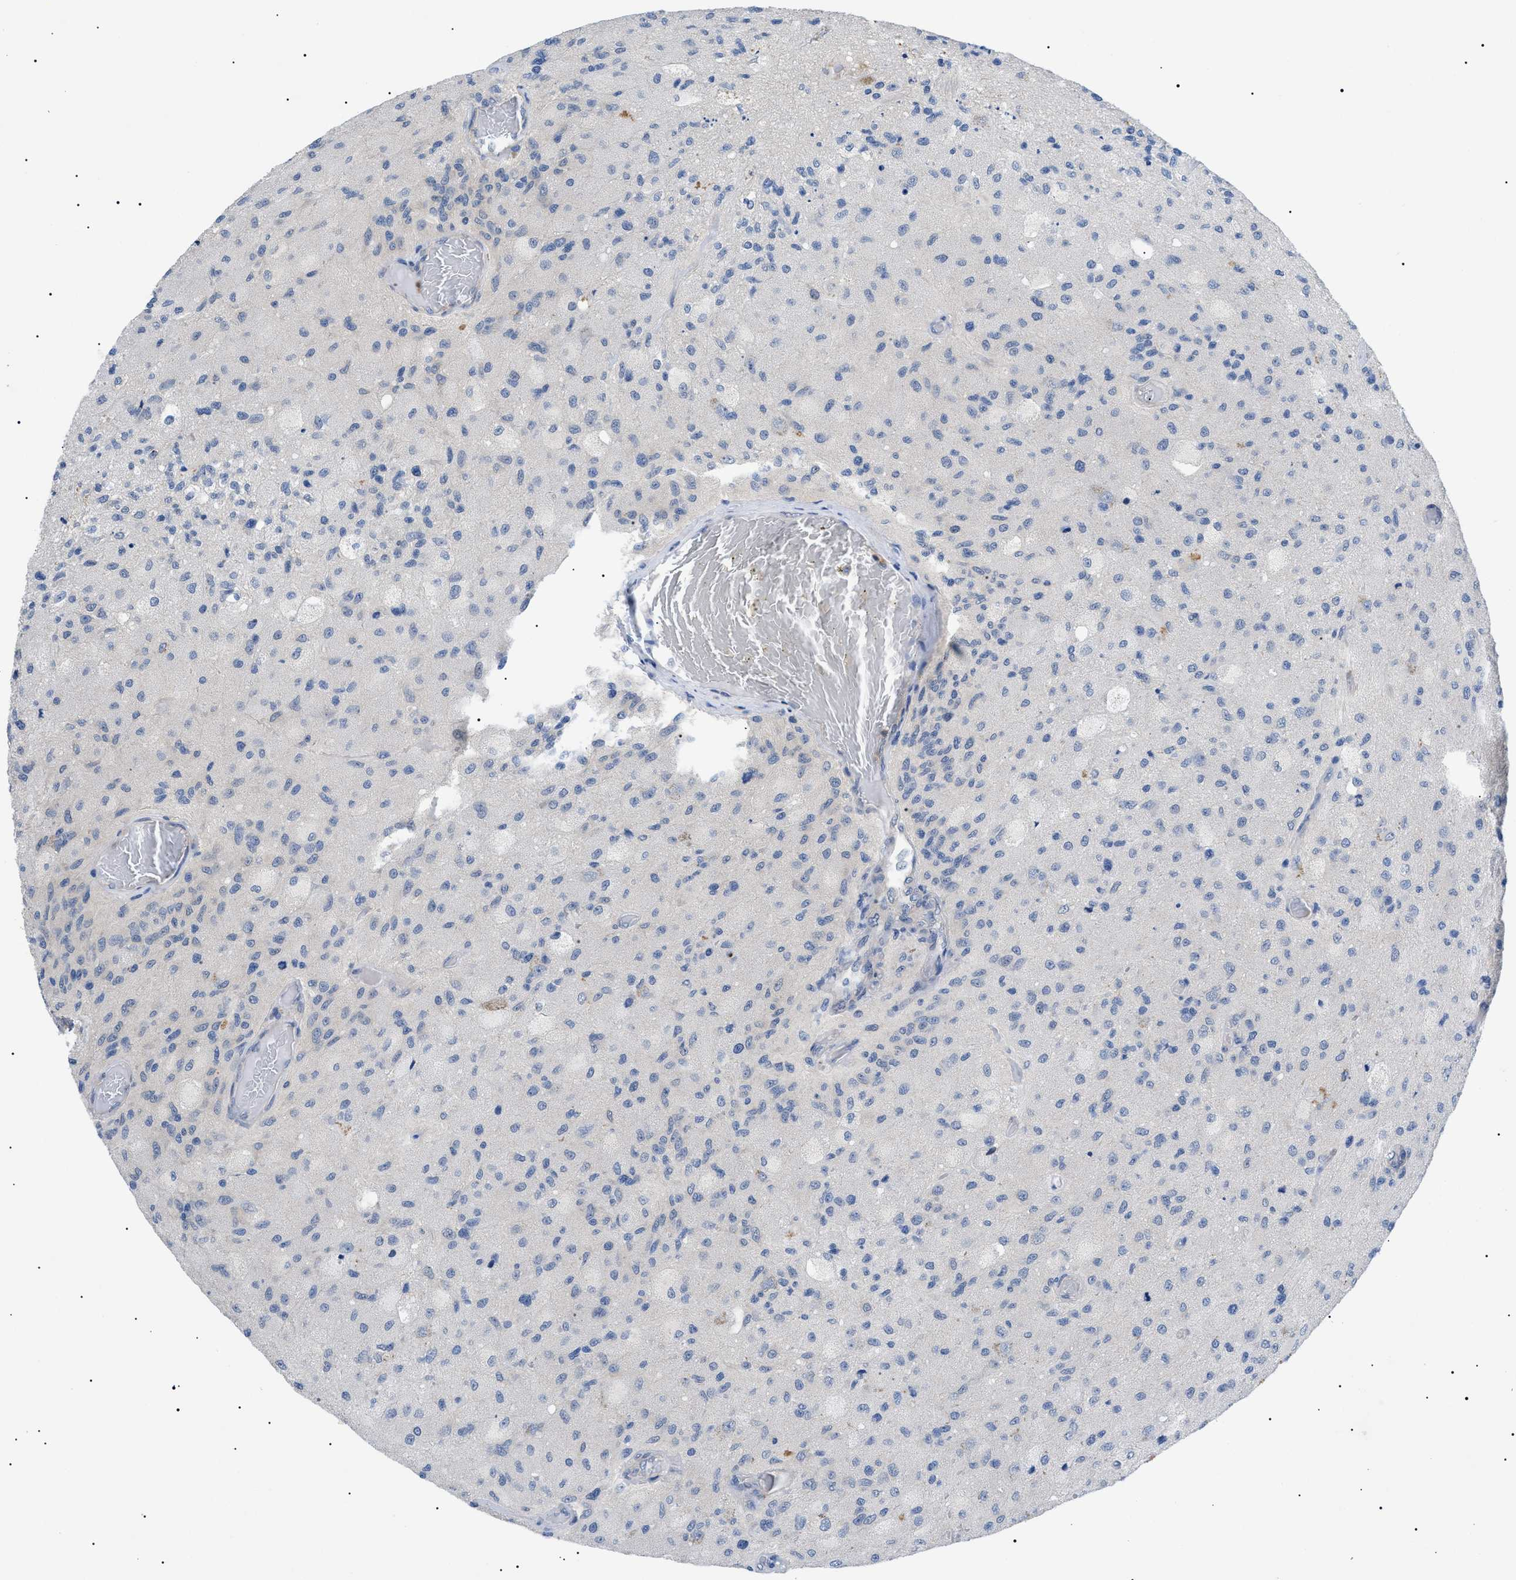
{"staining": {"intensity": "negative", "quantity": "none", "location": "none"}, "tissue": "glioma", "cell_type": "Tumor cells", "image_type": "cancer", "snomed": [{"axis": "morphology", "description": "Normal tissue, NOS"}, {"axis": "morphology", "description": "Glioma, malignant, High grade"}, {"axis": "topography", "description": "Cerebral cortex"}], "caption": "Immunohistochemistry (IHC) of human high-grade glioma (malignant) reveals no staining in tumor cells.", "gene": "RIPK1", "patient": {"sex": "male", "age": 77}}